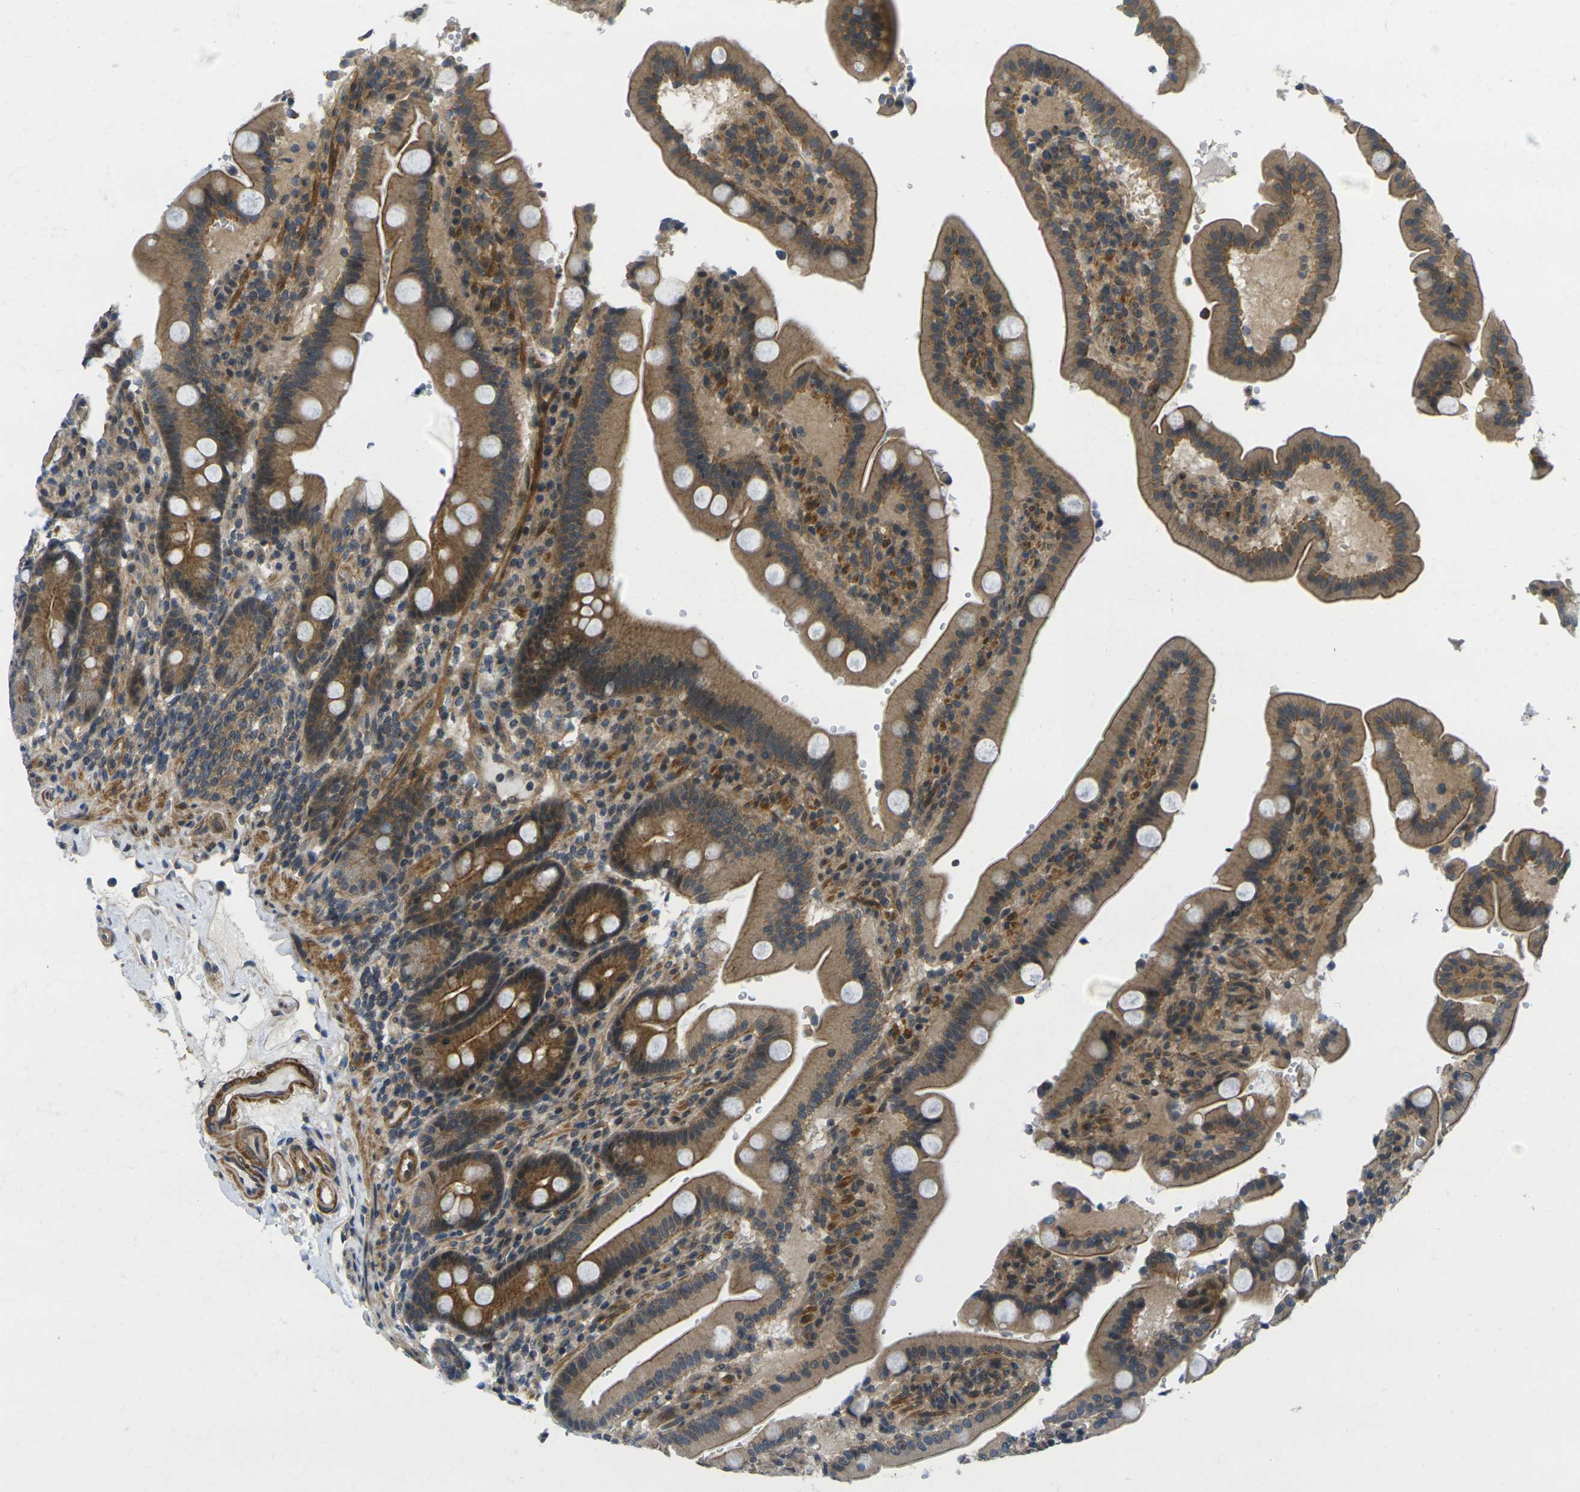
{"staining": {"intensity": "strong", "quantity": ">75%", "location": "cytoplasmic/membranous"}, "tissue": "duodenum", "cell_type": "Glandular cells", "image_type": "normal", "snomed": [{"axis": "morphology", "description": "Normal tissue, NOS"}, {"axis": "topography", "description": "Small intestine, NOS"}], "caption": "Protein expression by IHC demonstrates strong cytoplasmic/membranous staining in approximately >75% of glandular cells in unremarkable duodenum.", "gene": "KCTD10", "patient": {"sex": "female", "age": 71}}